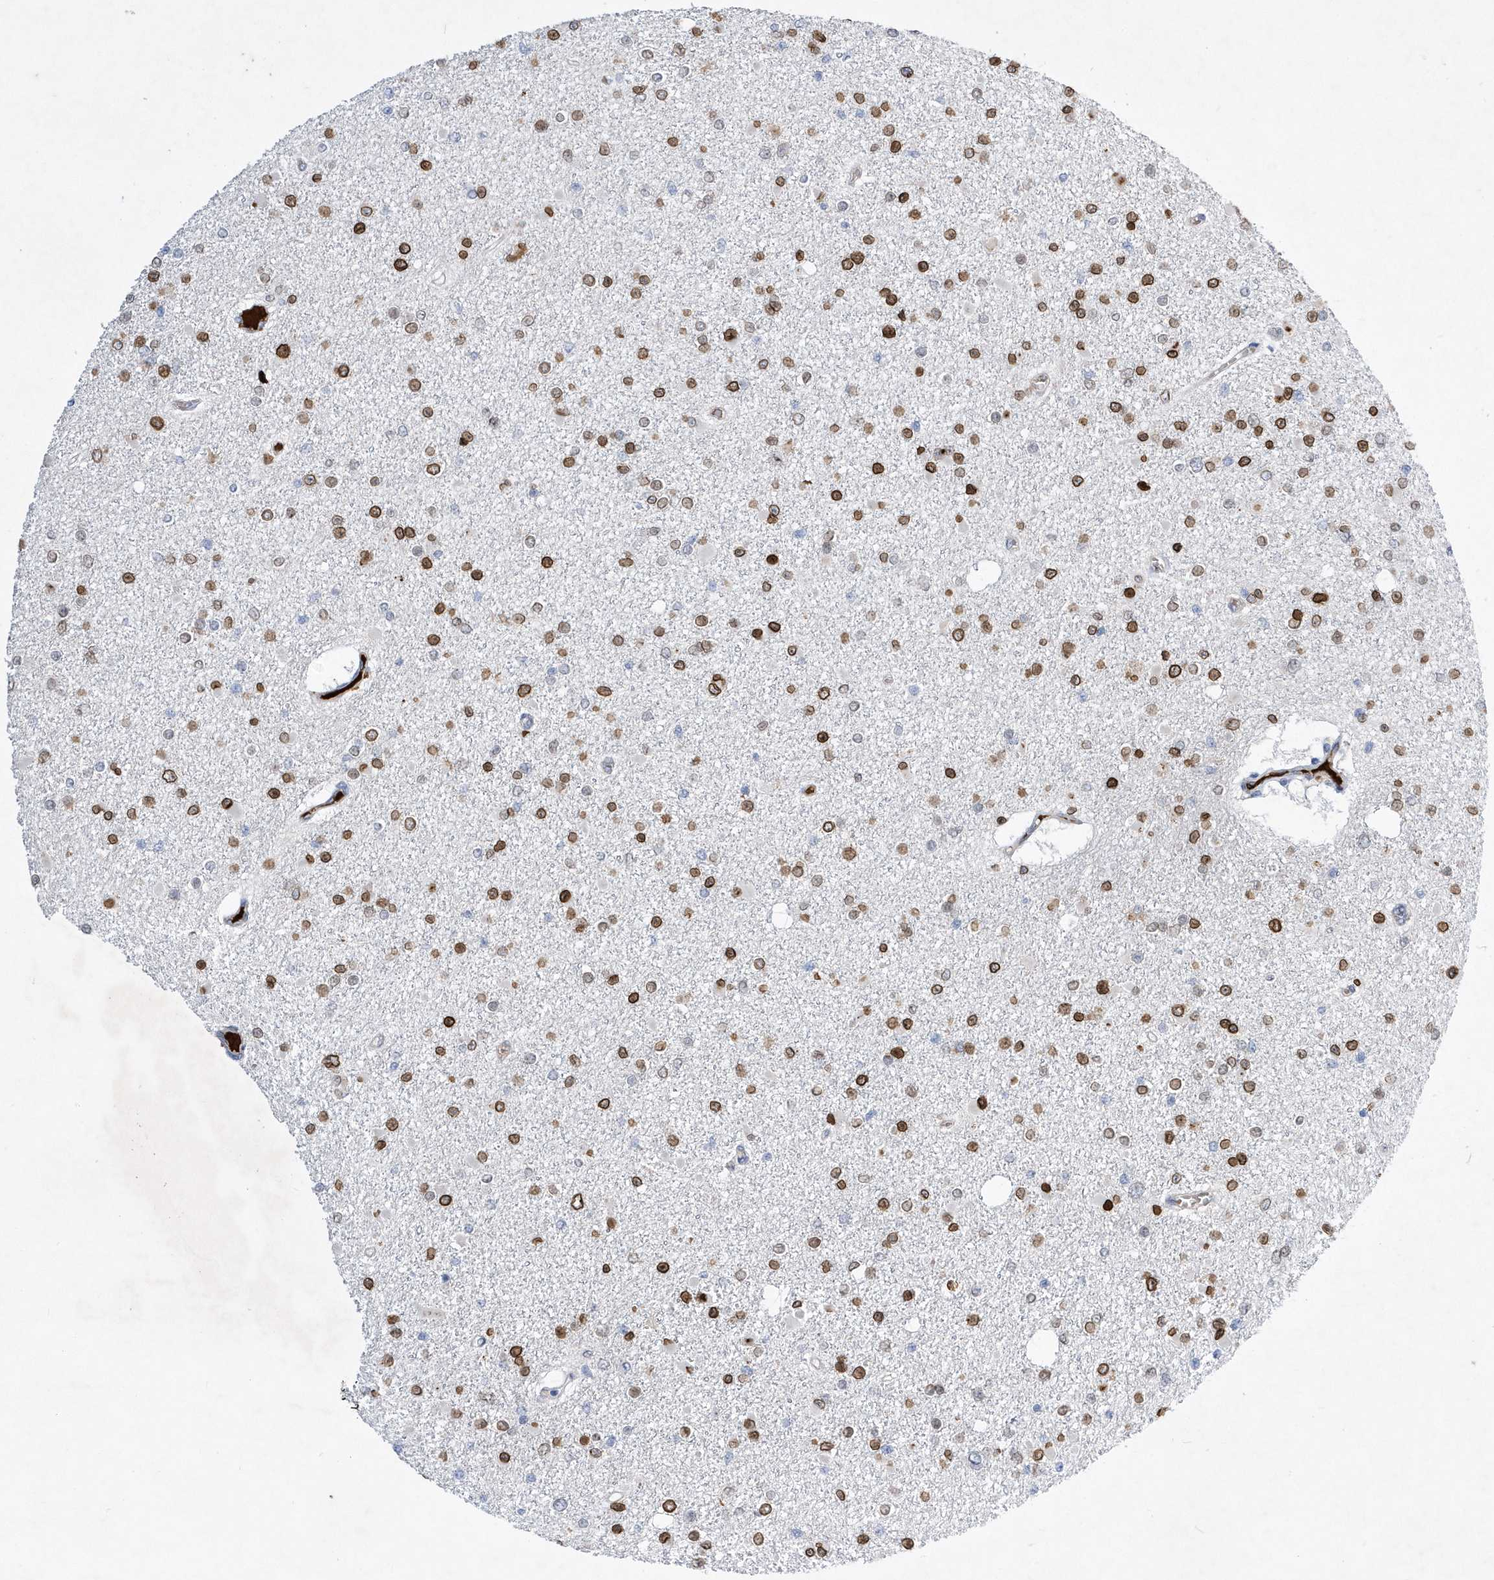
{"staining": {"intensity": "strong", "quantity": ">75%", "location": "cytoplasmic/membranous,nuclear"}, "tissue": "glioma", "cell_type": "Tumor cells", "image_type": "cancer", "snomed": [{"axis": "morphology", "description": "Glioma, malignant, Low grade"}, {"axis": "topography", "description": "Brain"}], "caption": "This is a photomicrograph of IHC staining of glioma, which shows strong staining in the cytoplasmic/membranous and nuclear of tumor cells.", "gene": "ZNF875", "patient": {"sex": "female", "age": 22}}